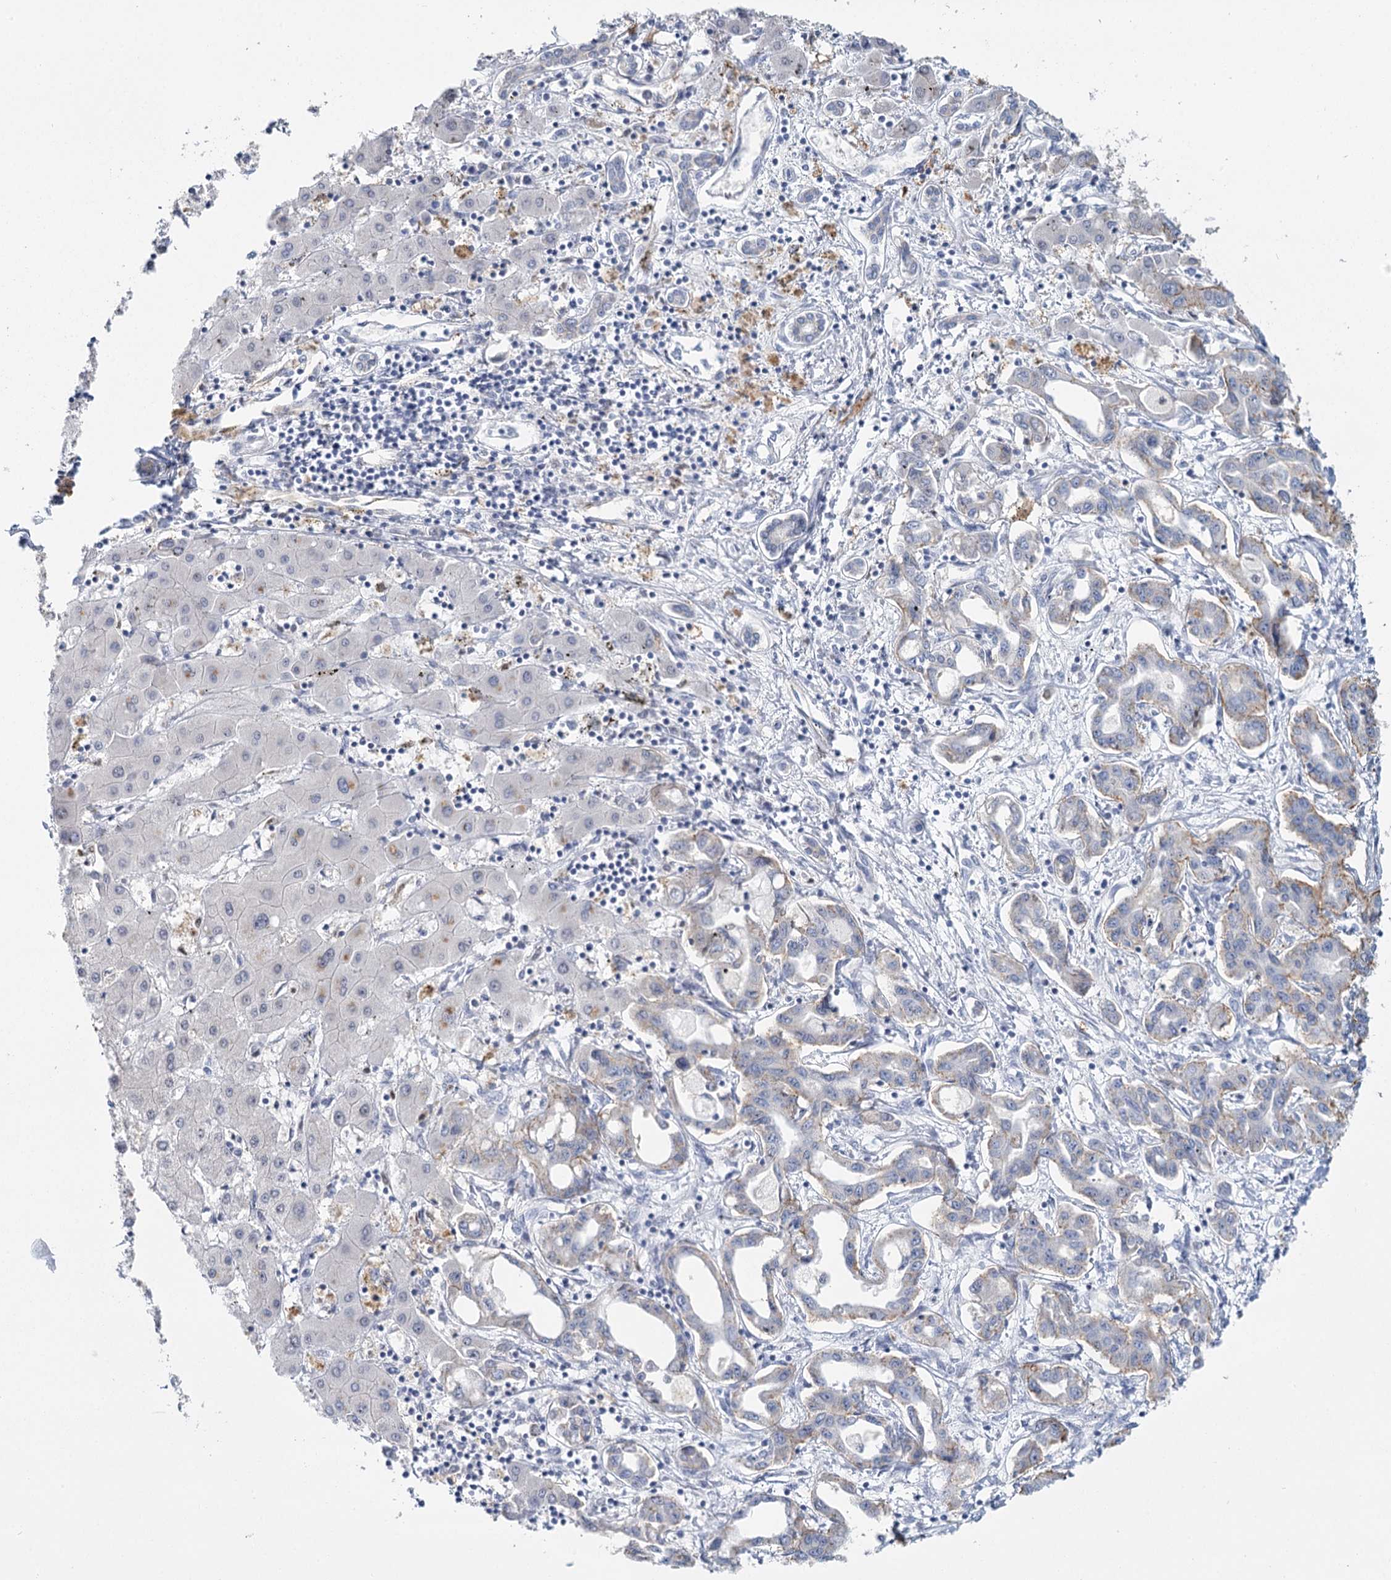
{"staining": {"intensity": "weak", "quantity": "25%-75%", "location": "cytoplasmic/membranous"}, "tissue": "liver cancer", "cell_type": "Tumor cells", "image_type": "cancer", "snomed": [{"axis": "morphology", "description": "Cholangiocarcinoma"}, {"axis": "topography", "description": "Liver"}], "caption": "Liver cancer (cholangiocarcinoma) tissue shows weak cytoplasmic/membranous staining in approximately 25%-75% of tumor cells", "gene": "IGSF3", "patient": {"sex": "male", "age": 59}}